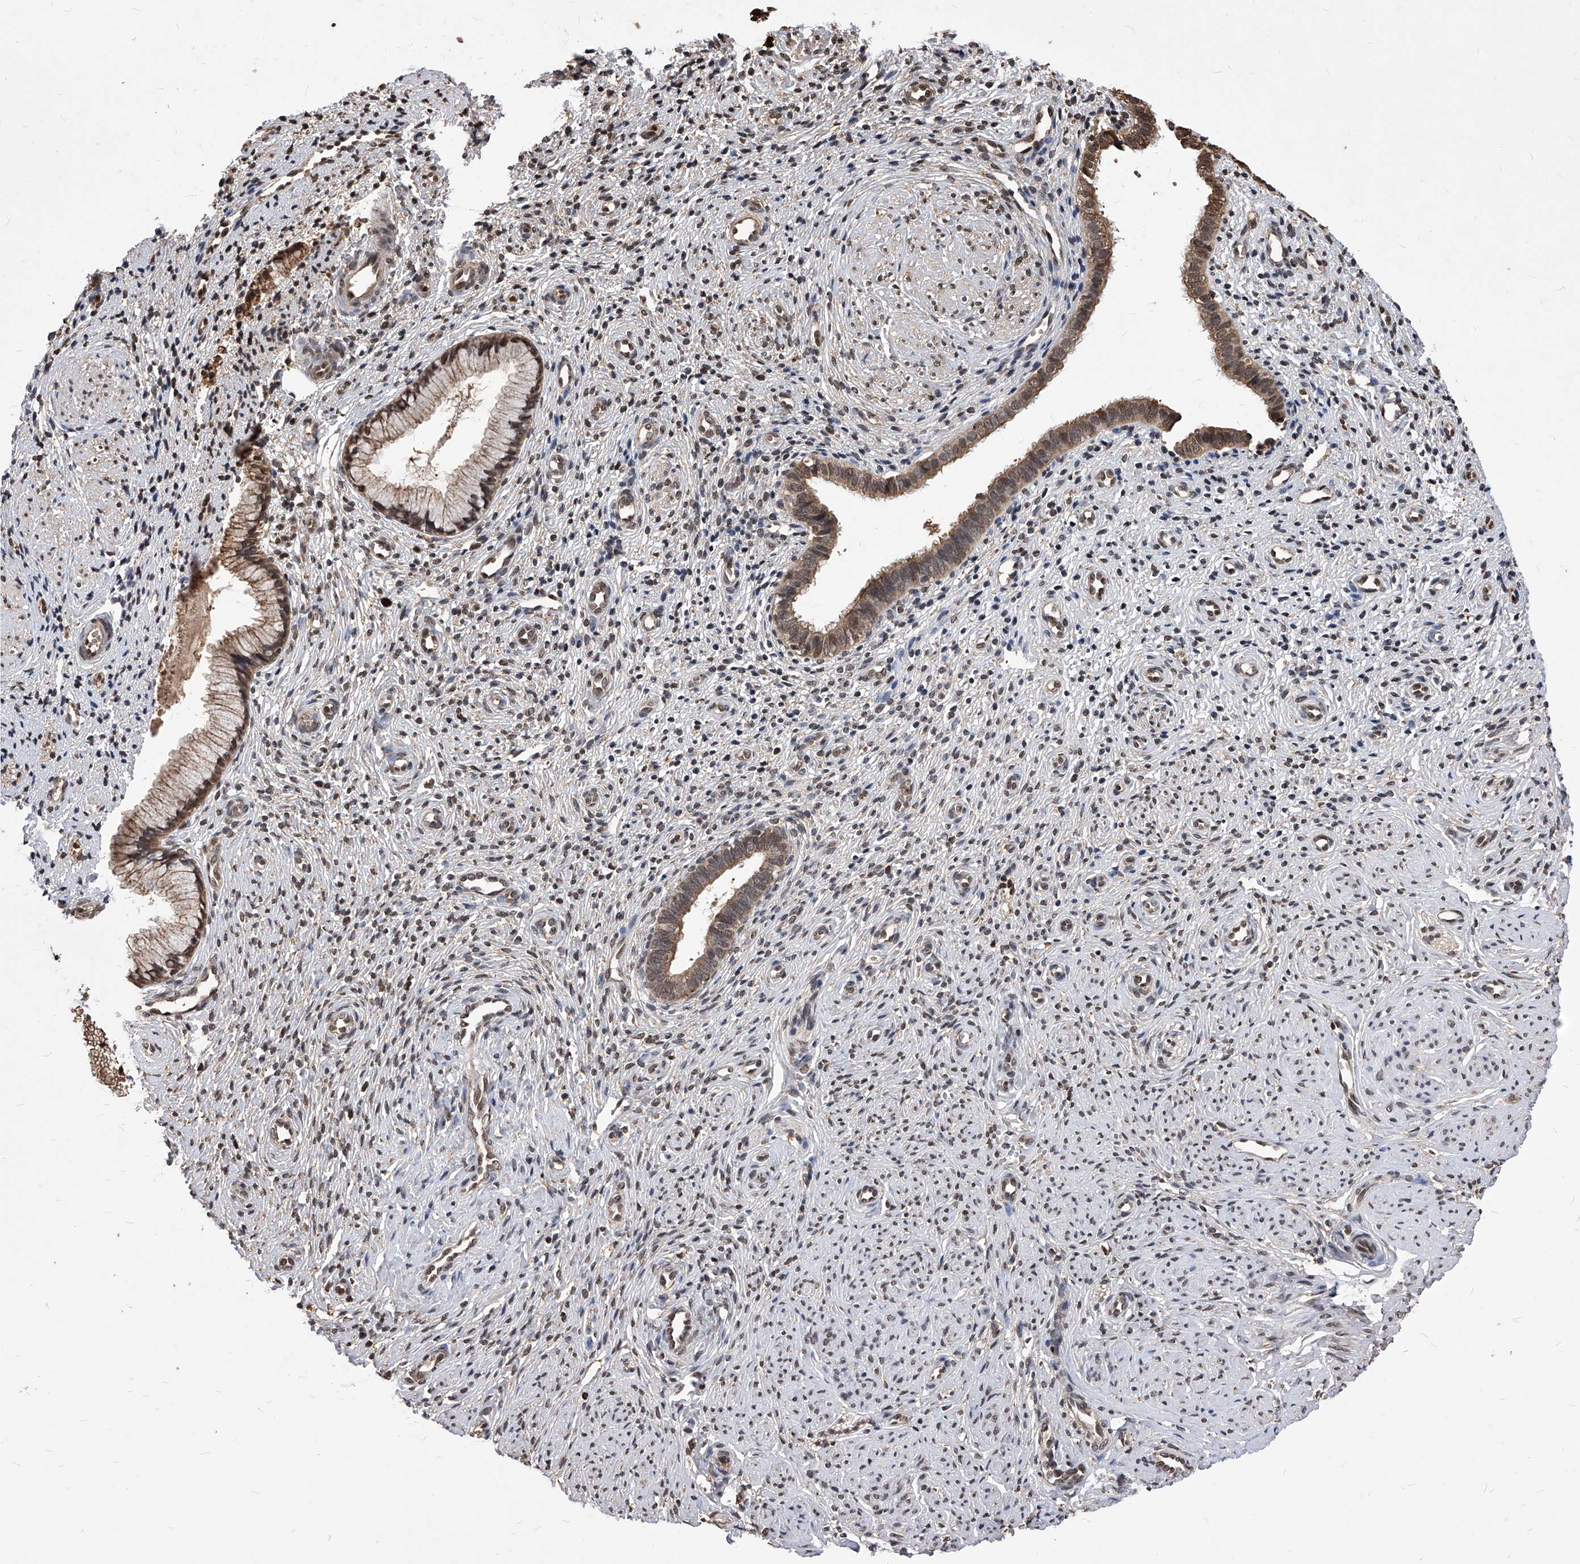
{"staining": {"intensity": "moderate", "quantity": ">75%", "location": "cytoplasmic/membranous,nuclear"}, "tissue": "cervix", "cell_type": "Glandular cells", "image_type": "normal", "snomed": [{"axis": "morphology", "description": "Normal tissue, NOS"}, {"axis": "topography", "description": "Cervix"}], "caption": "Protein positivity by IHC displays moderate cytoplasmic/membranous,nuclear positivity in approximately >75% of glandular cells in unremarkable cervix. (brown staining indicates protein expression, while blue staining denotes nuclei).", "gene": "ID1", "patient": {"sex": "female", "age": 27}}